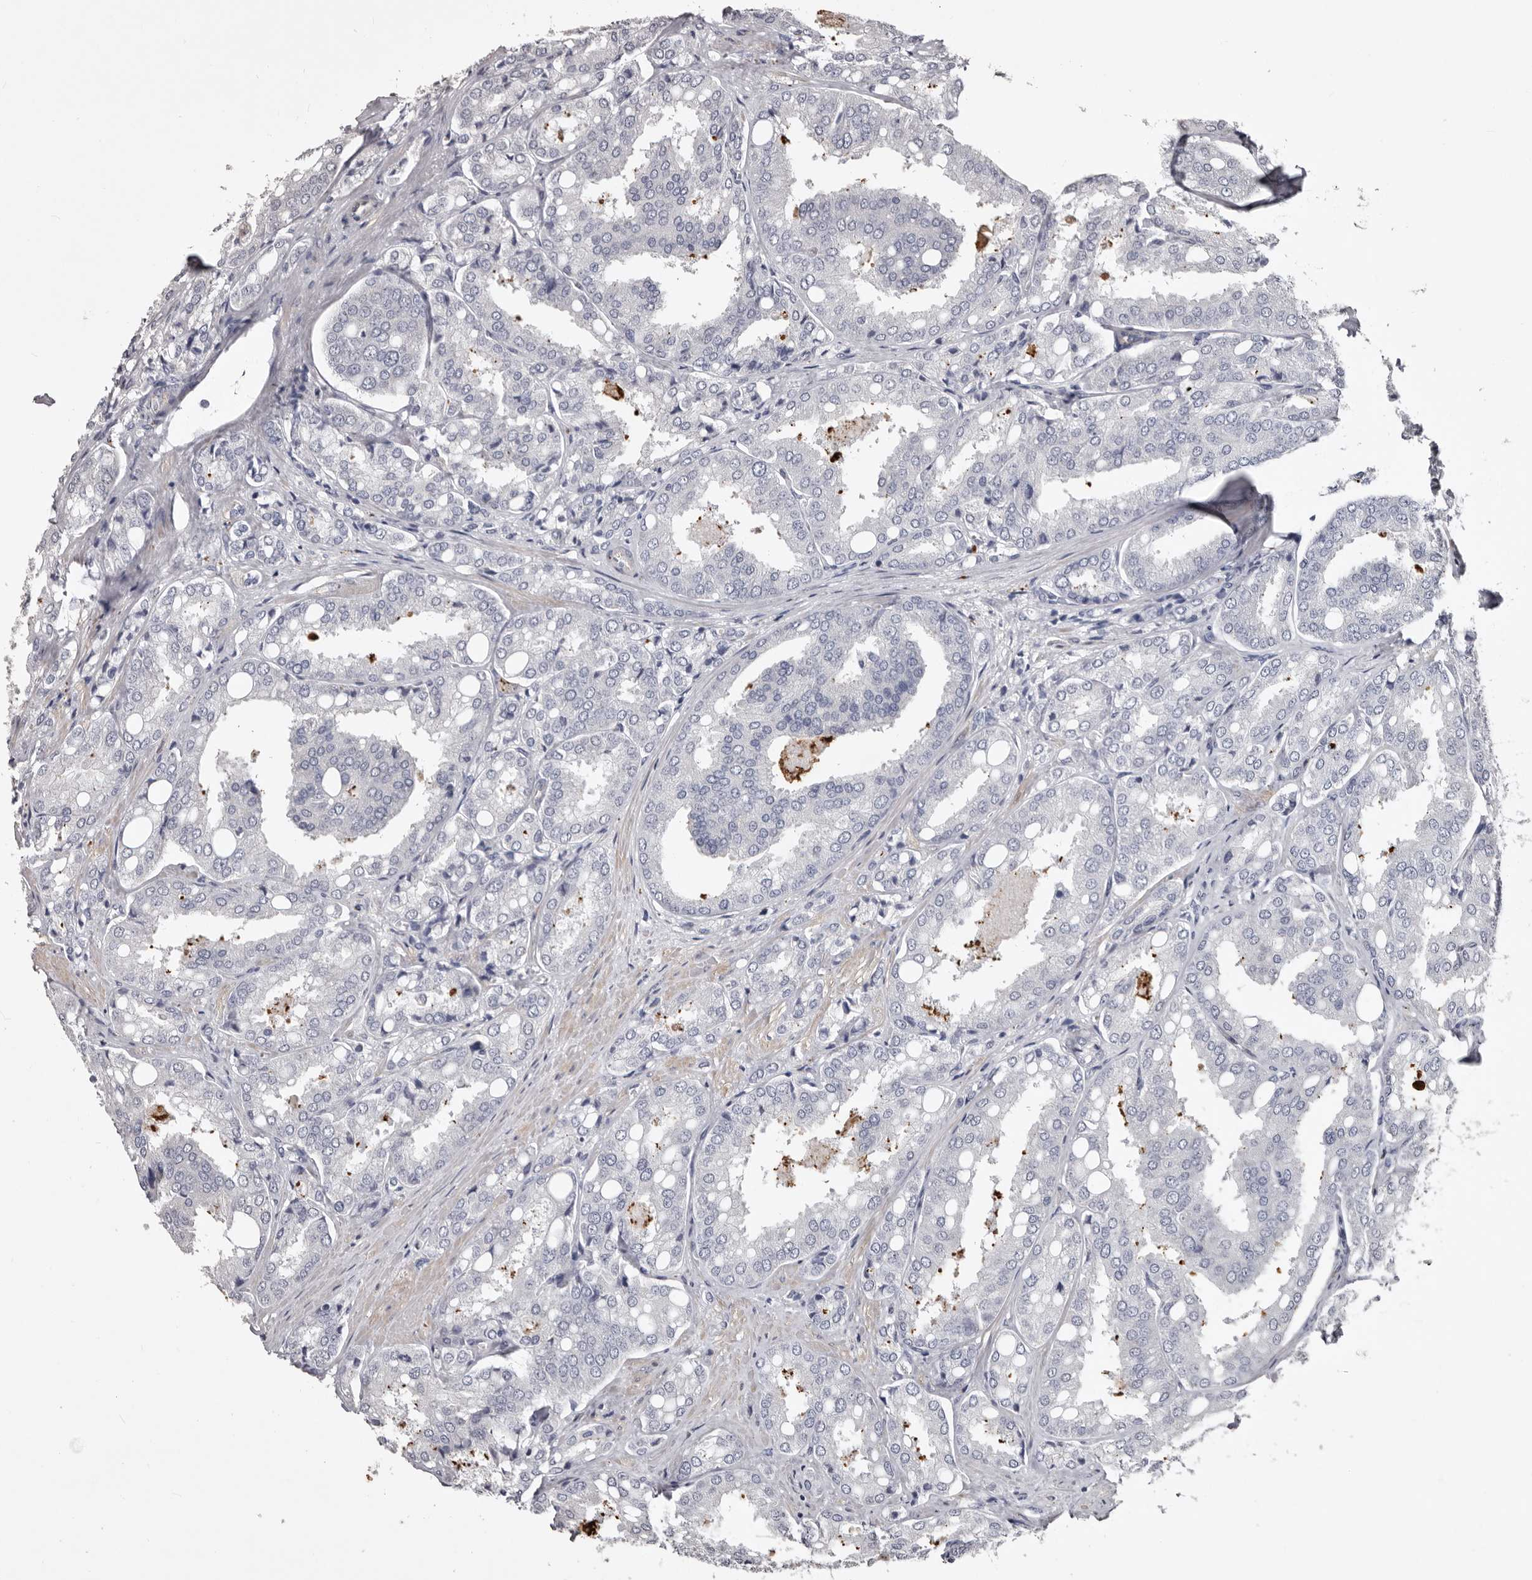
{"staining": {"intensity": "negative", "quantity": "none", "location": "none"}, "tissue": "prostate cancer", "cell_type": "Tumor cells", "image_type": "cancer", "snomed": [{"axis": "morphology", "description": "Adenocarcinoma, High grade"}, {"axis": "topography", "description": "Prostate"}], "caption": "High magnification brightfield microscopy of prostate cancer stained with DAB (3,3'-diaminobenzidine) (brown) and counterstained with hematoxylin (blue): tumor cells show no significant expression. (Brightfield microscopy of DAB immunohistochemistry (IHC) at high magnification).", "gene": "SLC10A4", "patient": {"sex": "male", "age": 50}}